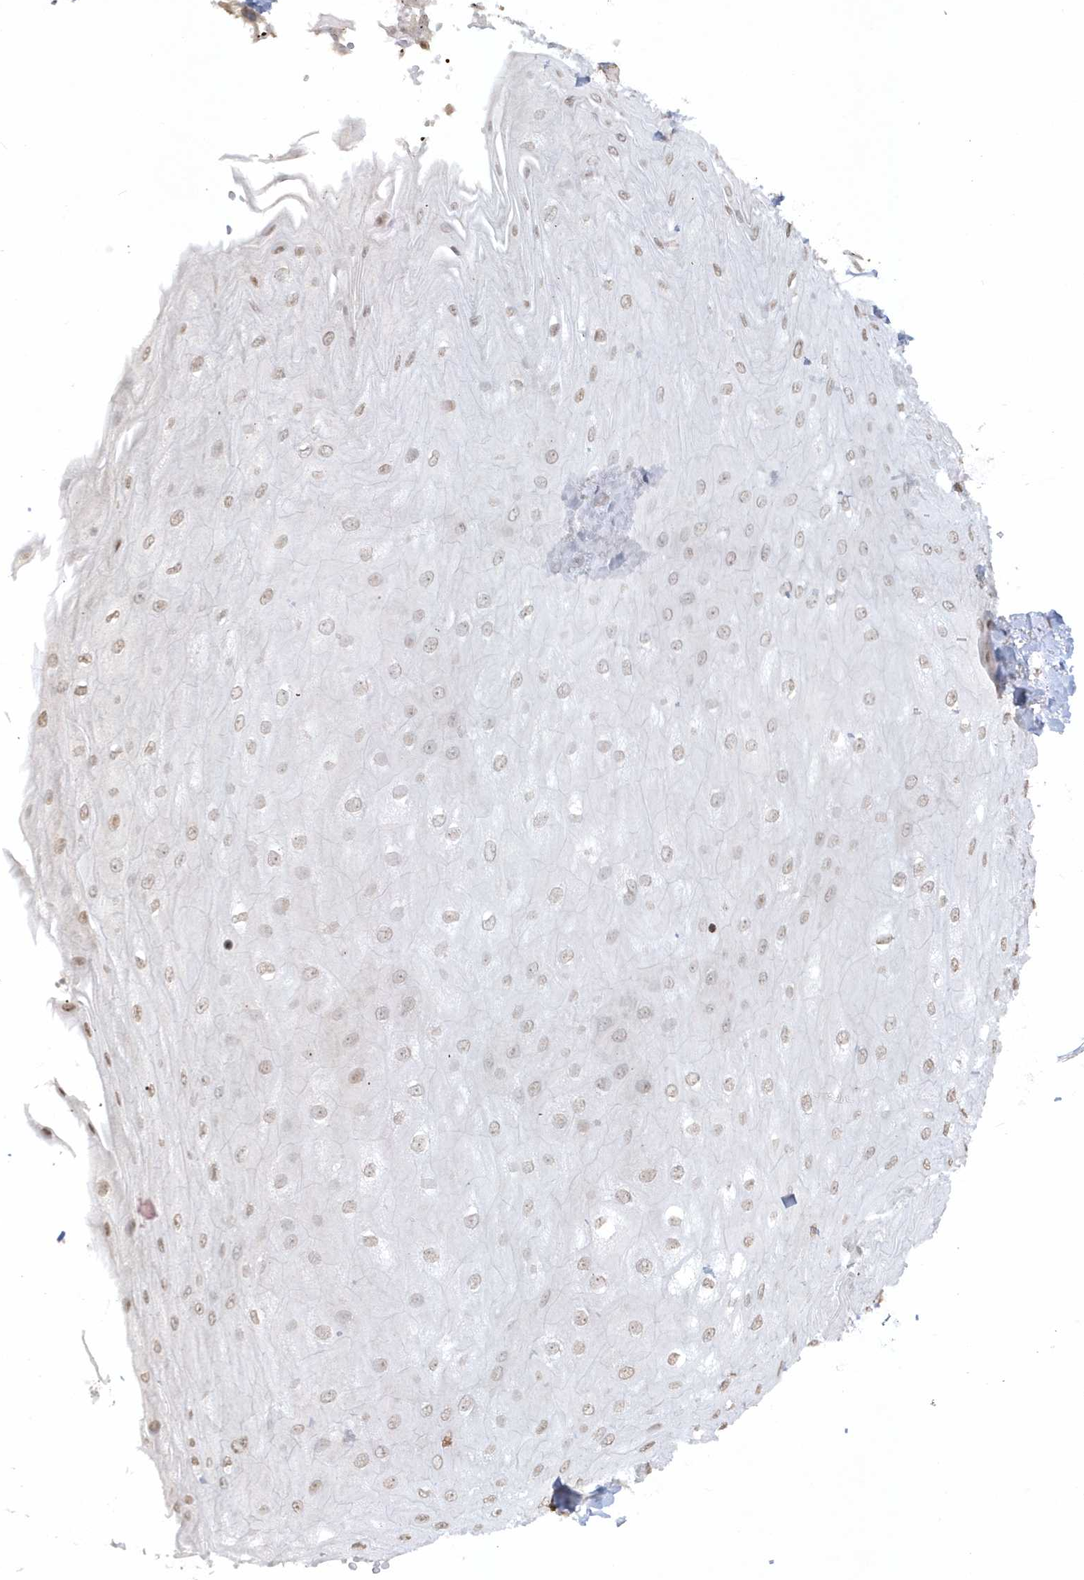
{"staining": {"intensity": "weak", "quantity": "25%-75%", "location": "nuclear"}, "tissue": "esophagus", "cell_type": "Squamous epithelial cells", "image_type": "normal", "snomed": [{"axis": "morphology", "description": "Normal tissue, NOS"}, {"axis": "topography", "description": "Esophagus"}], "caption": "IHC histopathology image of unremarkable esophagus: human esophagus stained using immunohistochemistry (IHC) shows low levels of weak protein expression localized specifically in the nuclear of squamous epithelial cells, appearing as a nuclear brown color.", "gene": "BSN", "patient": {"sex": "male", "age": 60}}